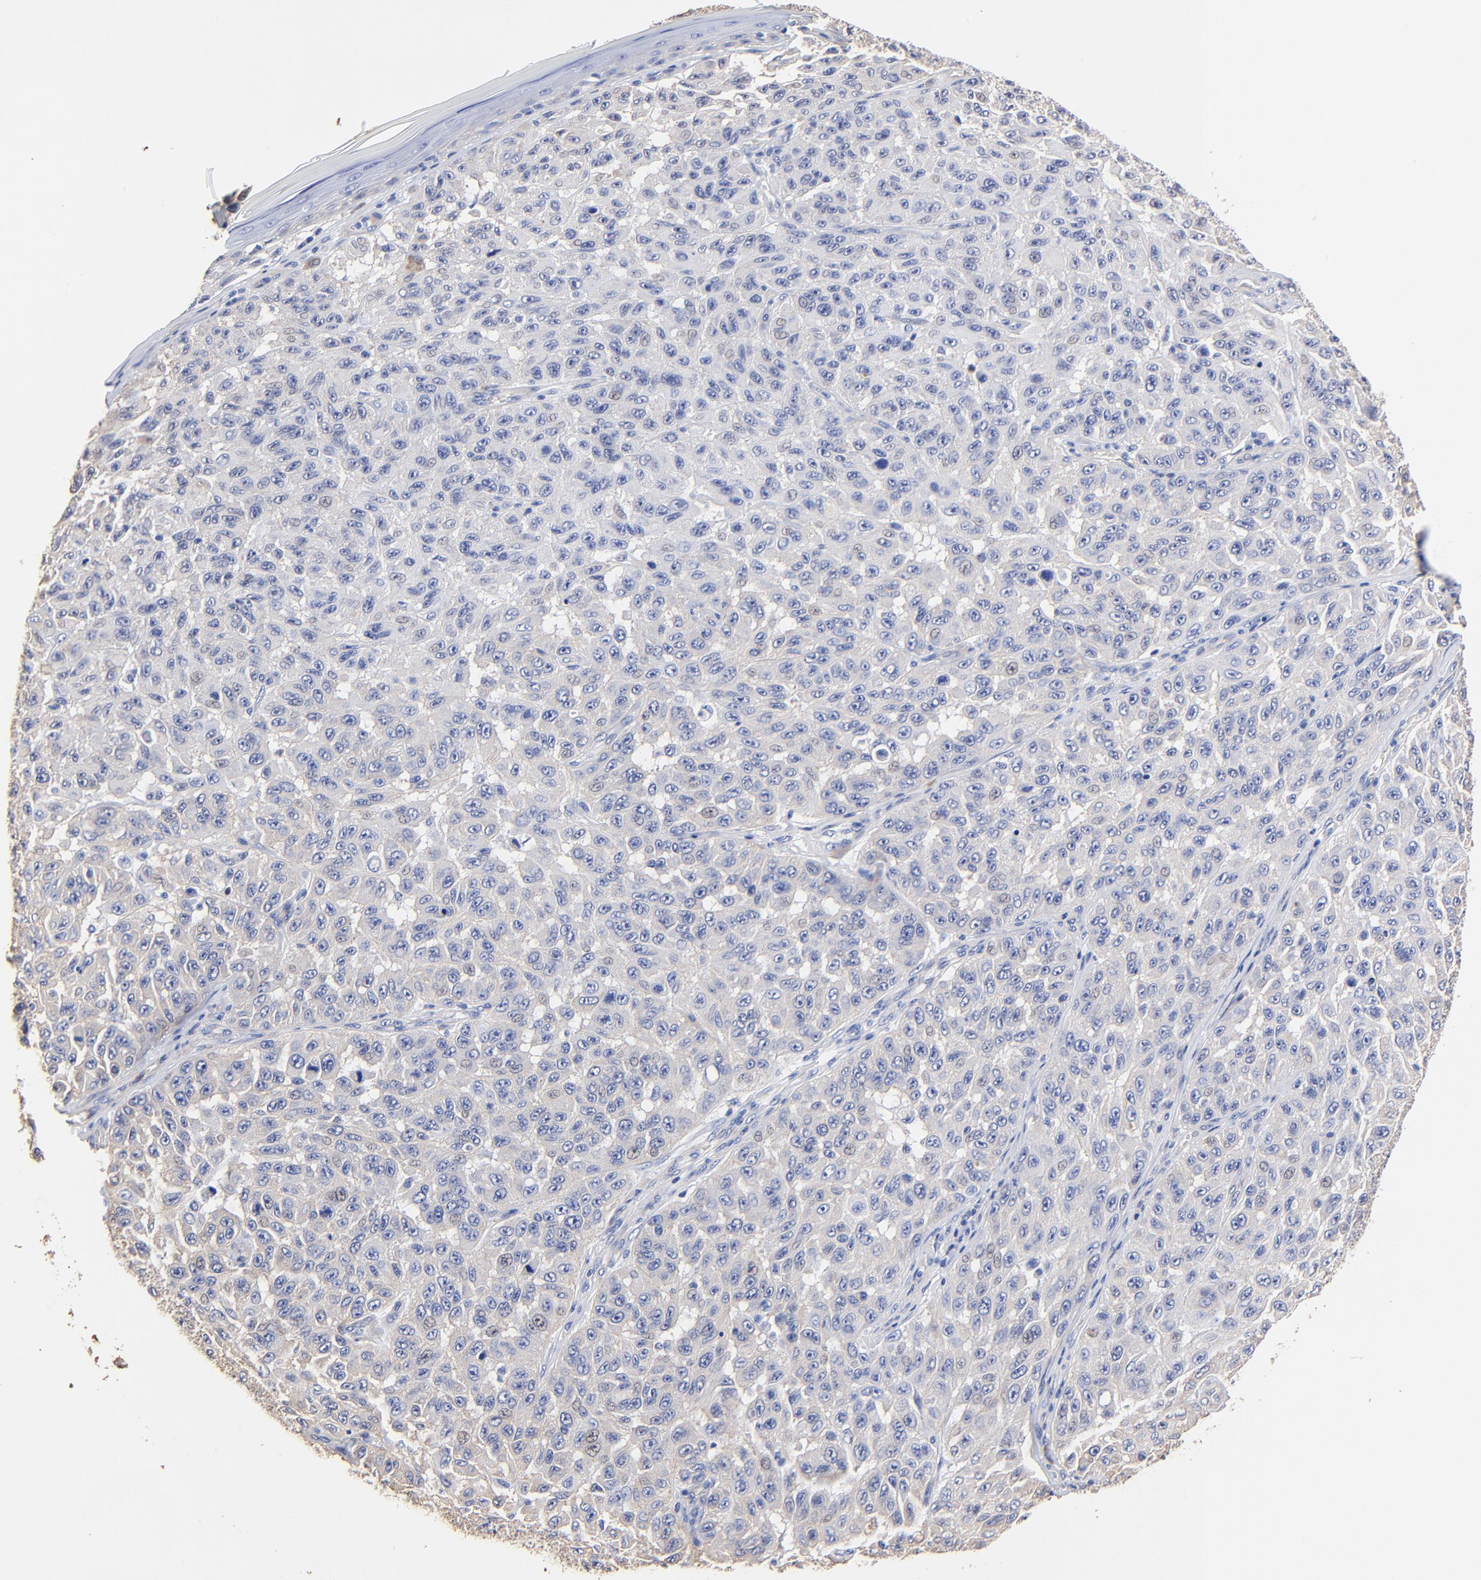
{"staining": {"intensity": "negative", "quantity": "none", "location": "none"}, "tissue": "melanoma", "cell_type": "Tumor cells", "image_type": "cancer", "snomed": [{"axis": "morphology", "description": "Malignant melanoma, NOS"}, {"axis": "topography", "description": "Skin"}], "caption": "High power microscopy photomicrograph of an immunohistochemistry (IHC) image of melanoma, revealing no significant staining in tumor cells. (DAB (3,3'-diaminobenzidine) IHC with hematoxylin counter stain).", "gene": "TAGLN2", "patient": {"sex": "male", "age": 30}}